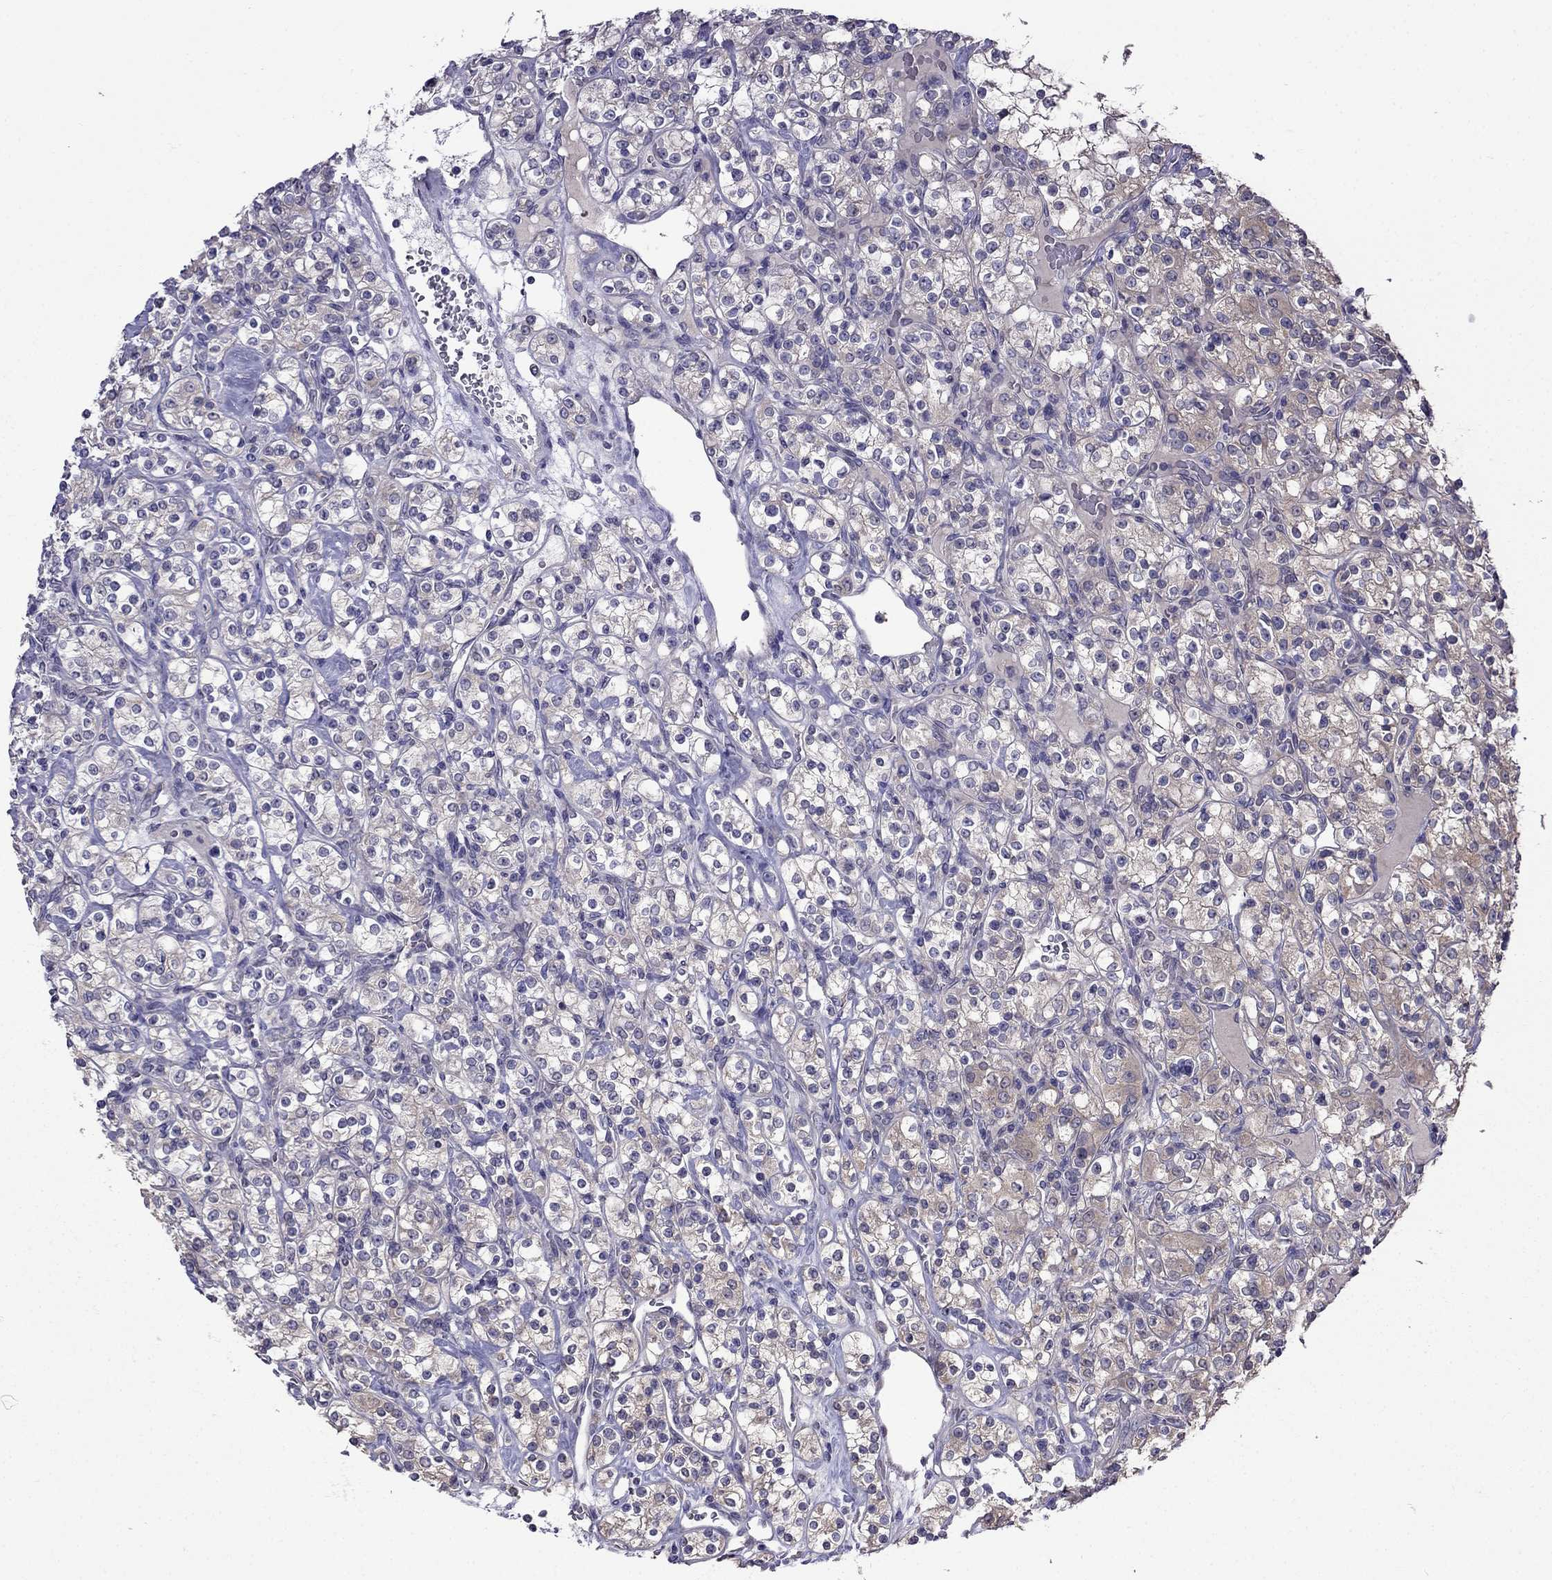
{"staining": {"intensity": "weak", "quantity": "25%-75%", "location": "cytoplasmic/membranous"}, "tissue": "renal cancer", "cell_type": "Tumor cells", "image_type": "cancer", "snomed": [{"axis": "morphology", "description": "Adenocarcinoma, NOS"}, {"axis": "topography", "description": "Kidney"}], "caption": "Immunohistochemistry (DAB) staining of renal cancer displays weak cytoplasmic/membranous protein positivity in approximately 25%-75% of tumor cells. The staining was performed using DAB (3,3'-diaminobenzidine) to visualize the protein expression in brown, while the nuclei were stained in blue with hematoxylin (Magnification: 20x).", "gene": "SCNN1D", "patient": {"sex": "male", "age": 77}}